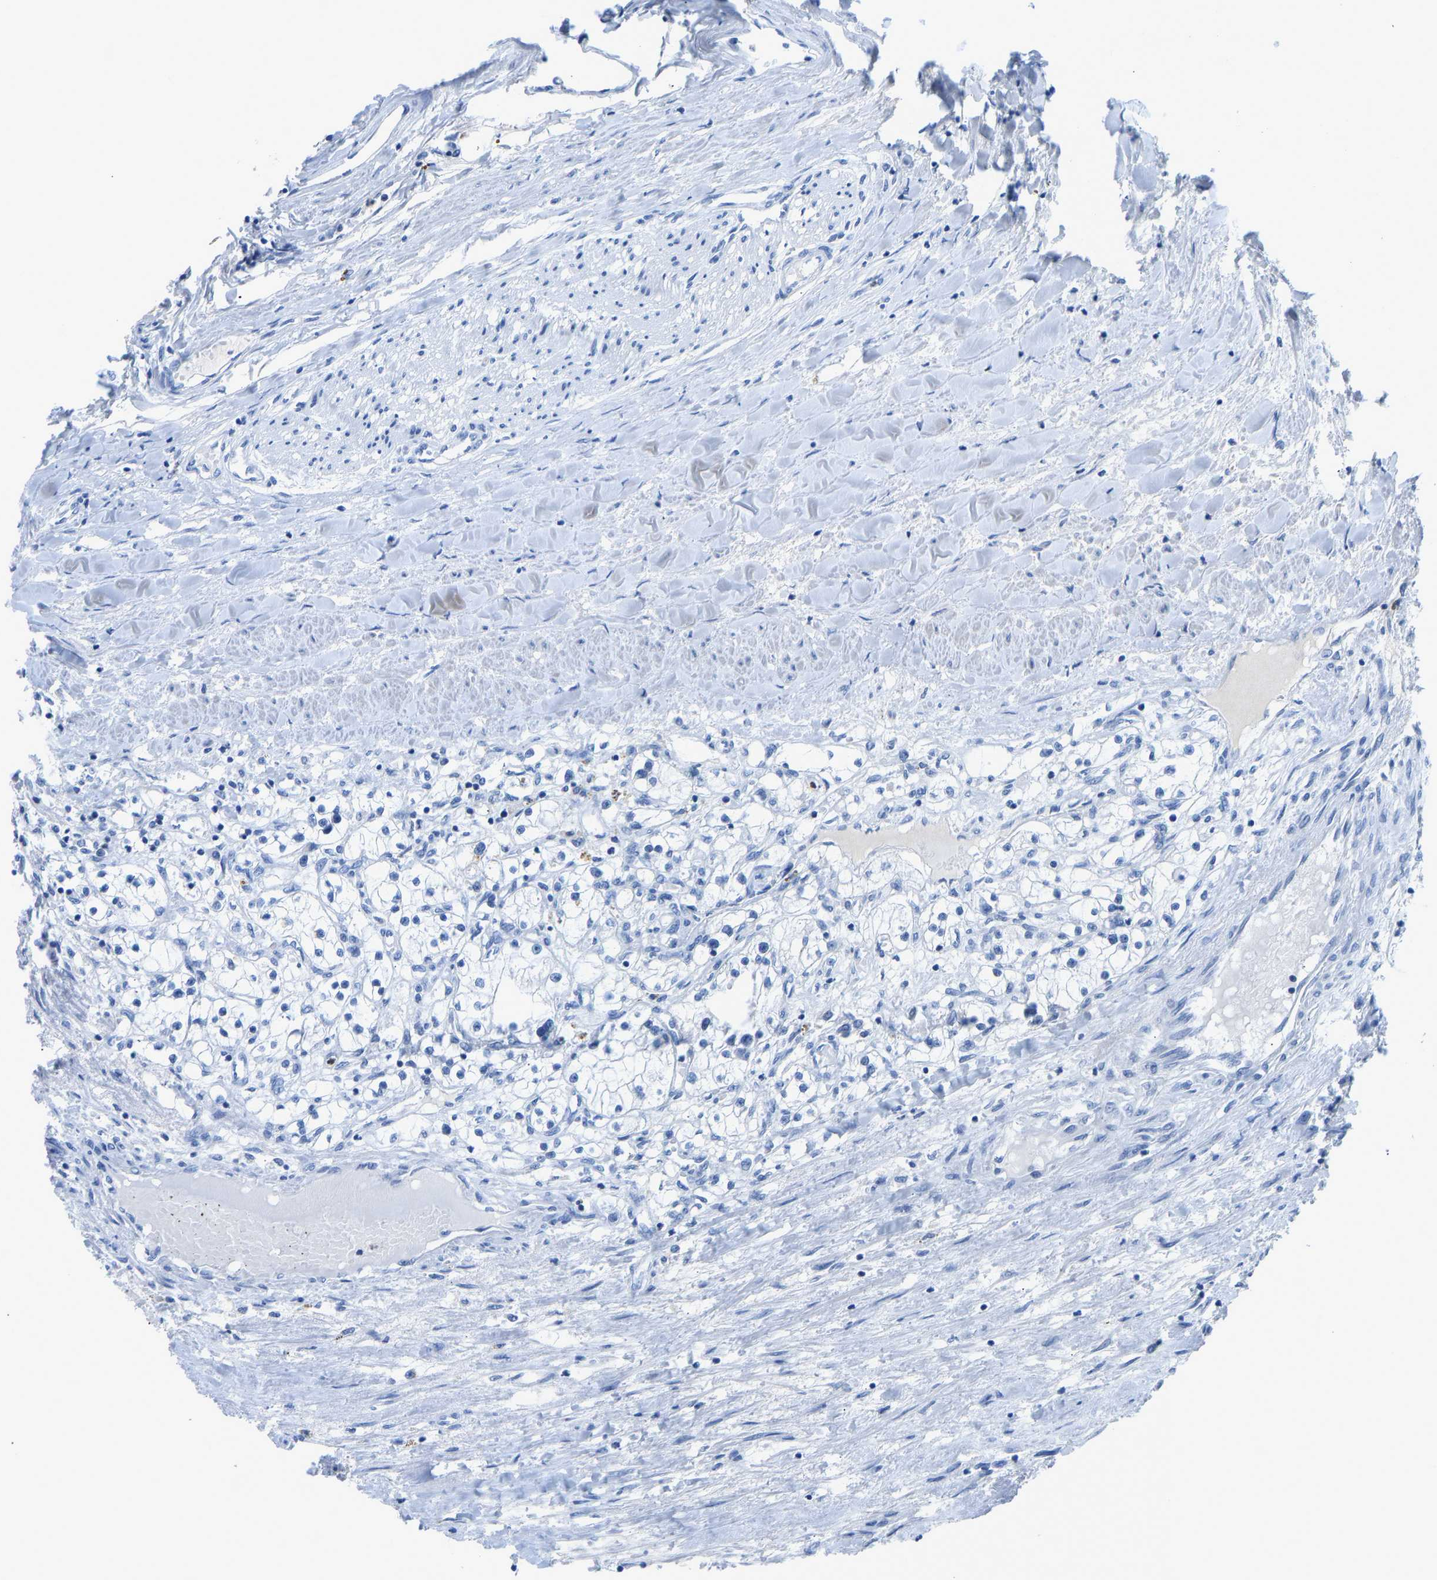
{"staining": {"intensity": "negative", "quantity": "none", "location": "none"}, "tissue": "renal cancer", "cell_type": "Tumor cells", "image_type": "cancer", "snomed": [{"axis": "morphology", "description": "Adenocarcinoma, NOS"}, {"axis": "topography", "description": "Kidney"}], "caption": "DAB (3,3'-diaminobenzidine) immunohistochemical staining of renal cancer demonstrates no significant staining in tumor cells. Brightfield microscopy of immunohistochemistry stained with DAB (3,3'-diaminobenzidine) (brown) and hematoxylin (blue), captured at high magnification.", "gene": "TXNDC2", "patient": {"sex": "male", "age": 68}}